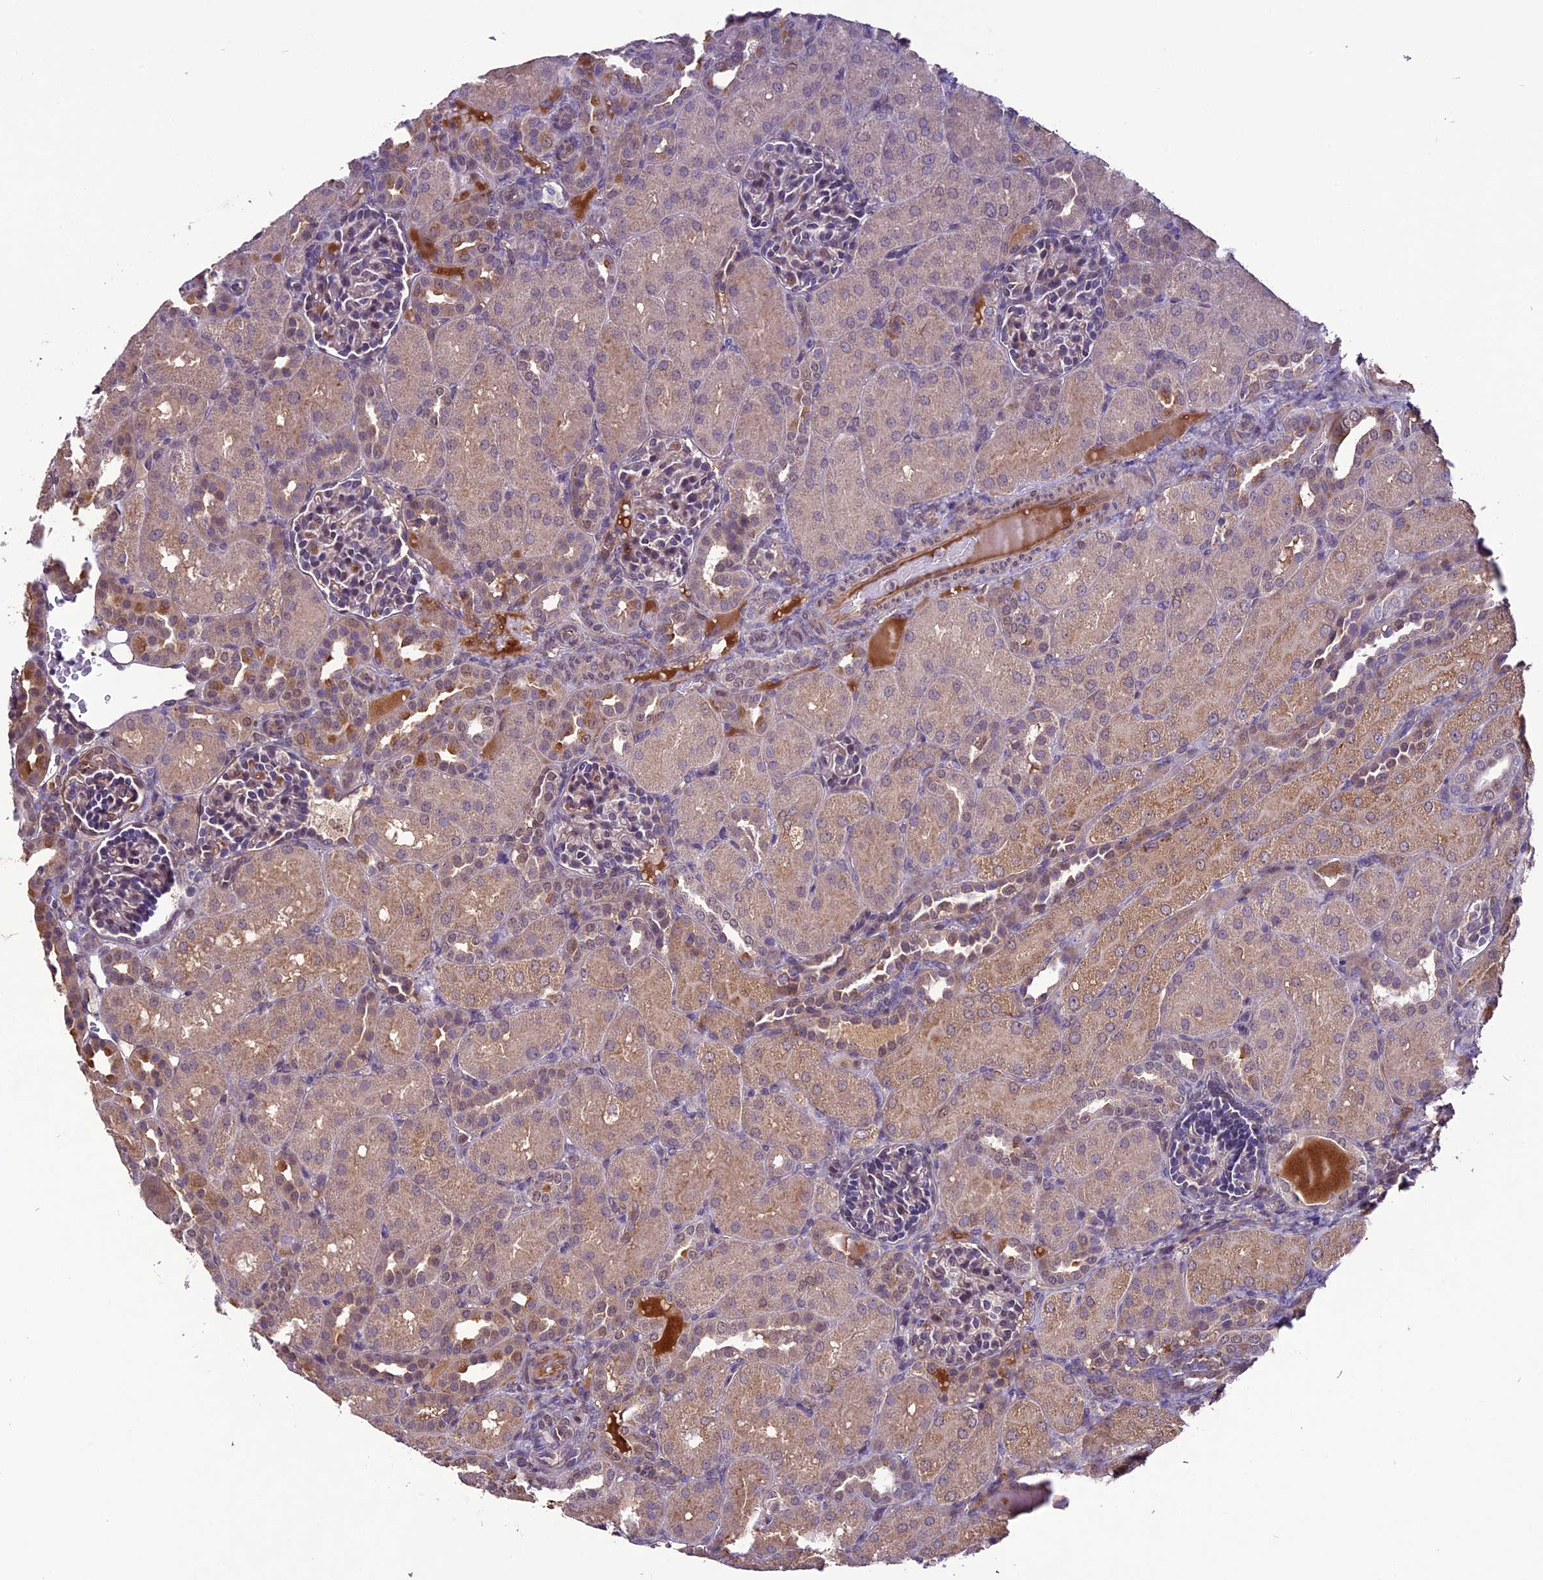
{"staining": {"intensity": "moderate", "quantity": "<25%", "location": "cytoplasmic/membranous"}, "tissue": "kidney", "cell_type": "Cells in glomeruli", "image_type": "normal", "snomed": [{"axis": "morphology", "description": "Normal tissue, NOS"}, {"axis": "topography", "description": "Kidney"}], "caption": "Cells in glomeruli exhibit low levels of moderate cytoplasmic/membranous positivity in about <25% of cells in normal kidney.", "gene": "C3orf70", "patient": {"sex": "male", "age": 1}}